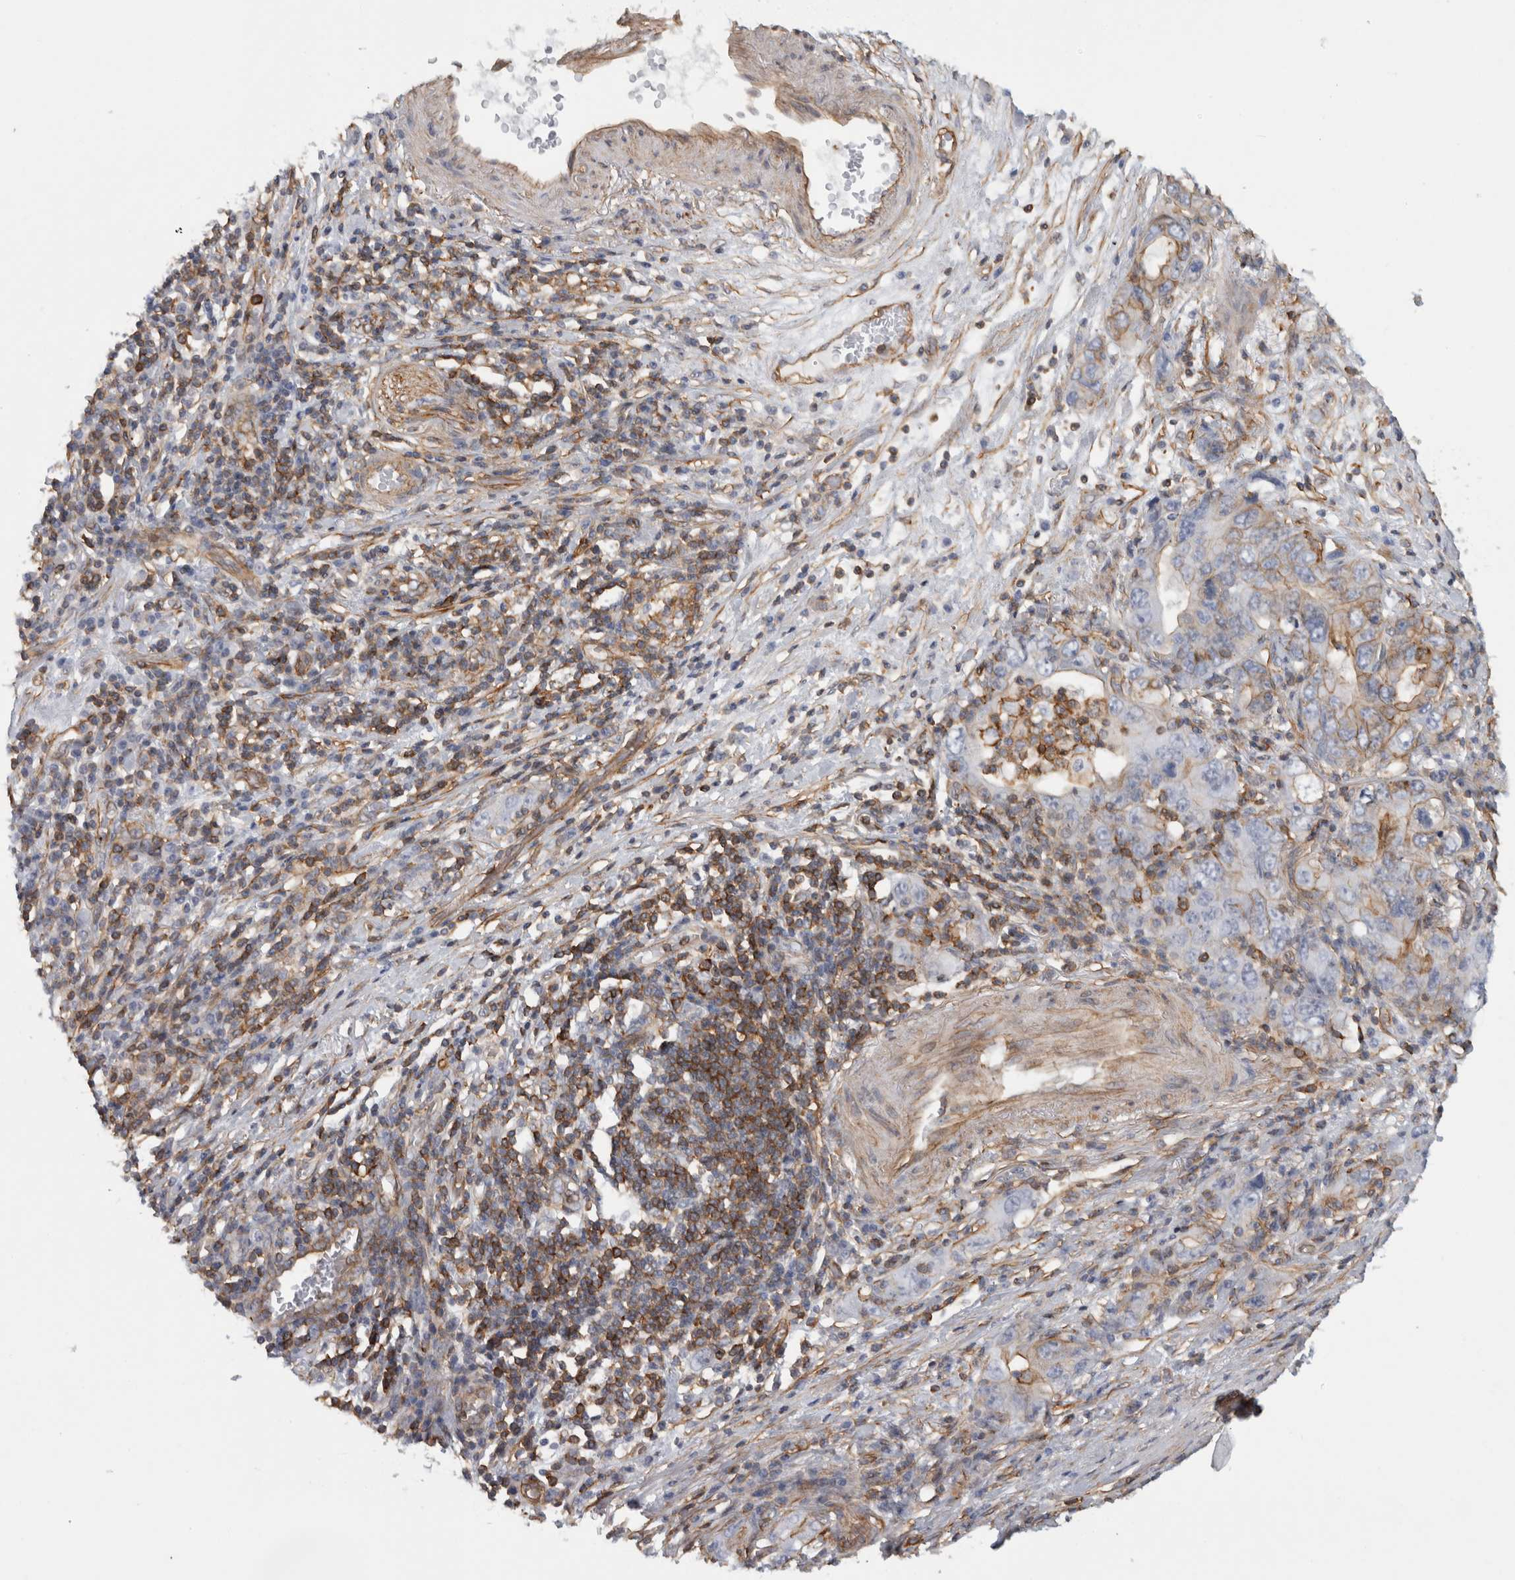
{"staining": {"intensity": "moderate", "quantity": "25%-75%", "location": "cytoplasmic/membranous"}, "tissue": "stomach cancer", "cell_type": "Tumor cells", "image_type": "cancer", "snomed": [{"axis": "morphology", "description": "Adenocarcinoma, NOS"}, {"axis": "topography", "description": "Stomach, lower"}], "caption": "Protein expression analysis of human stomach cancer (adenocarcinoma) reveals moderate cytoplasmic/membranous positivity in approximately 25%-75% of tumor cells.", "gene": "AHNAK", "patient": {"sex": "female", "age": 93}}